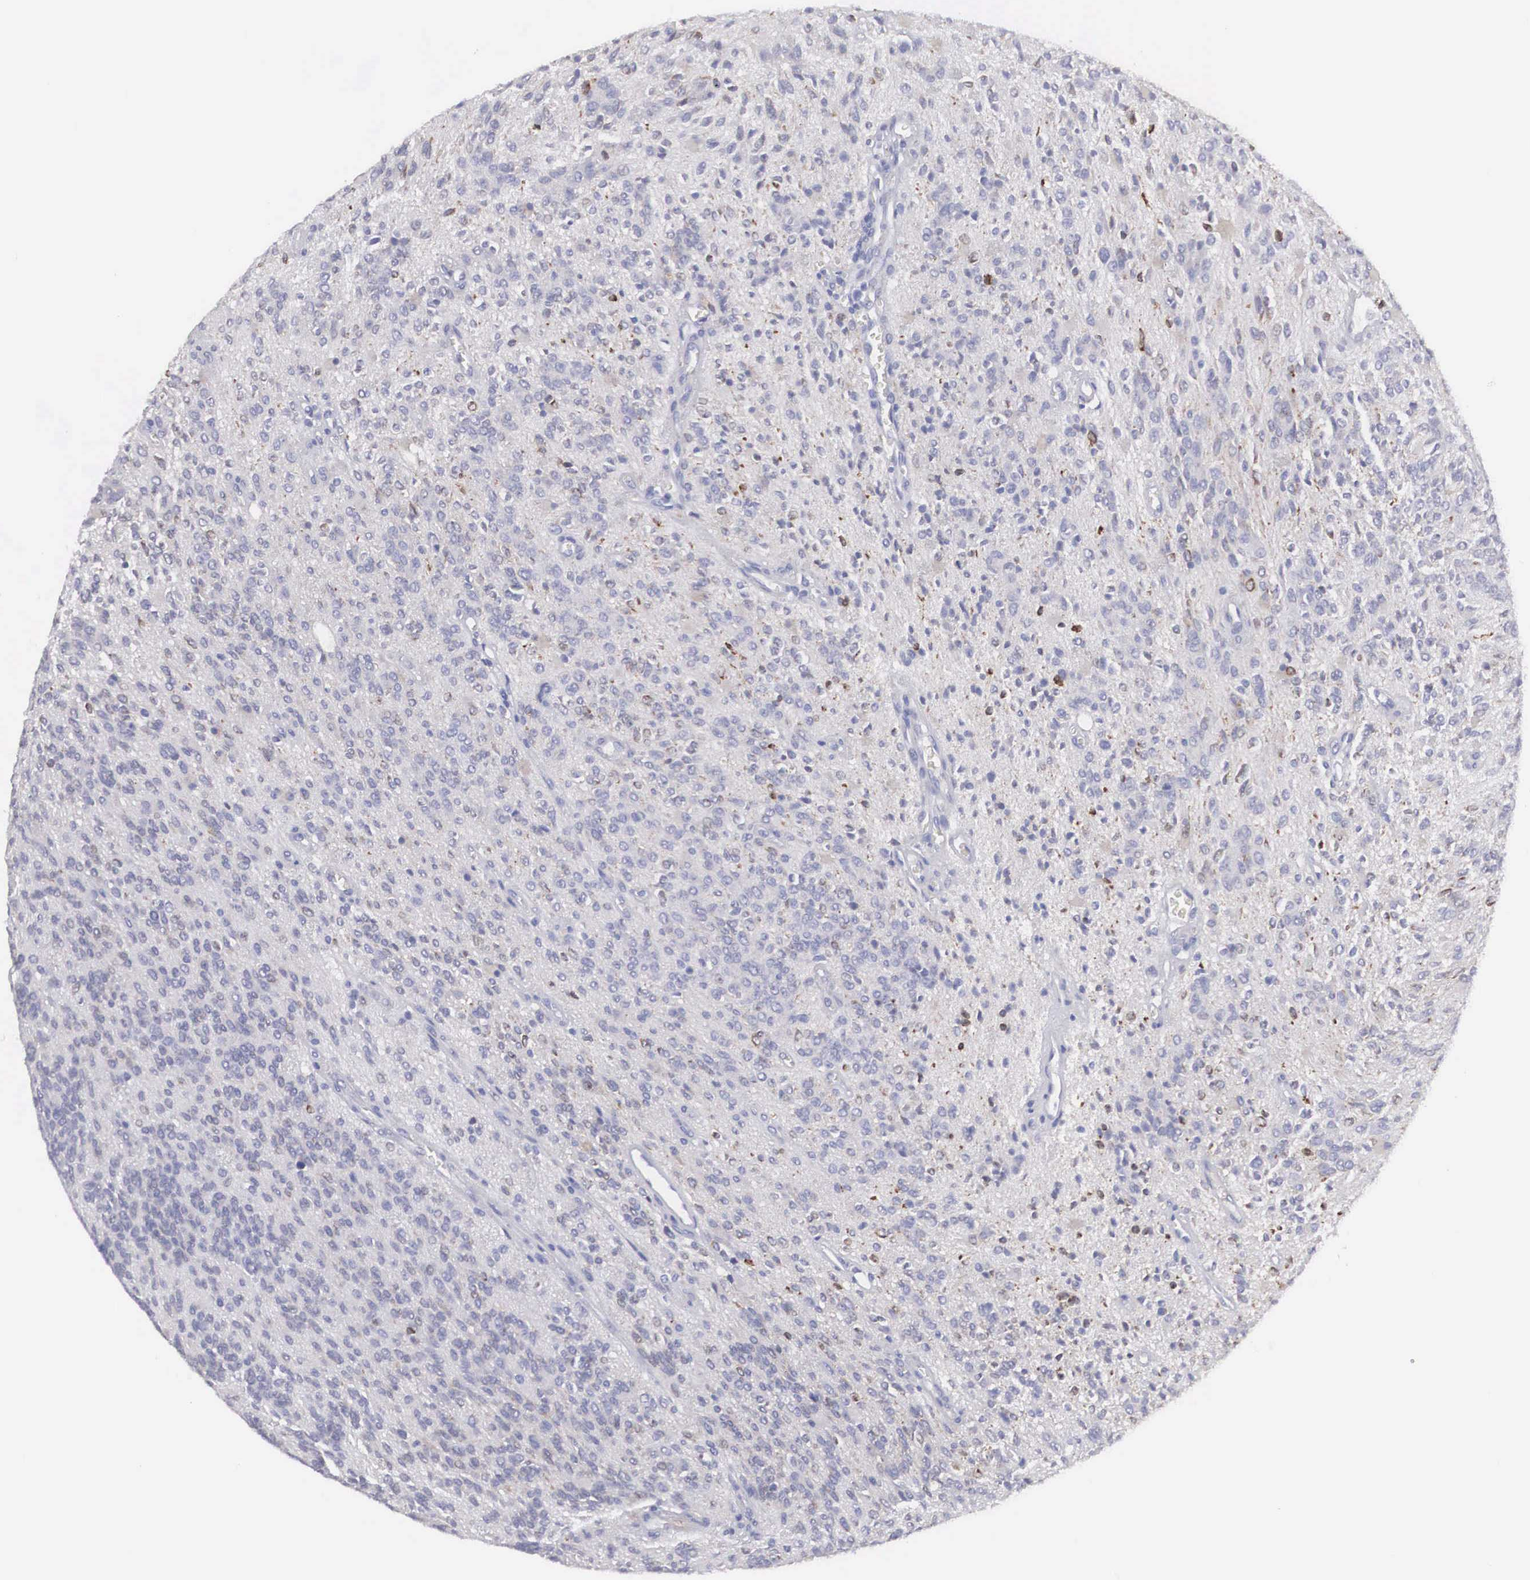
{"staining": {"intensity": "weak", "quantity": "<25%", "location": "cytoplasmic/membranous"}, "tissue": "glioma", "cell_type": "Tumor cells", "image_type": "cancer", "snomed": [{"axis": "morphology", "description": "Glioma, malignant, Low grade"}, {"axis": "topography", "description": "Brain"}], "caption": "This is an immunohistochemistry photomicrograph of human low-grade glioma (malignant). There is no positivity in tumor cells.", "gene": "ARMCX3", "patient": {"sex": "female", "age": 15}}